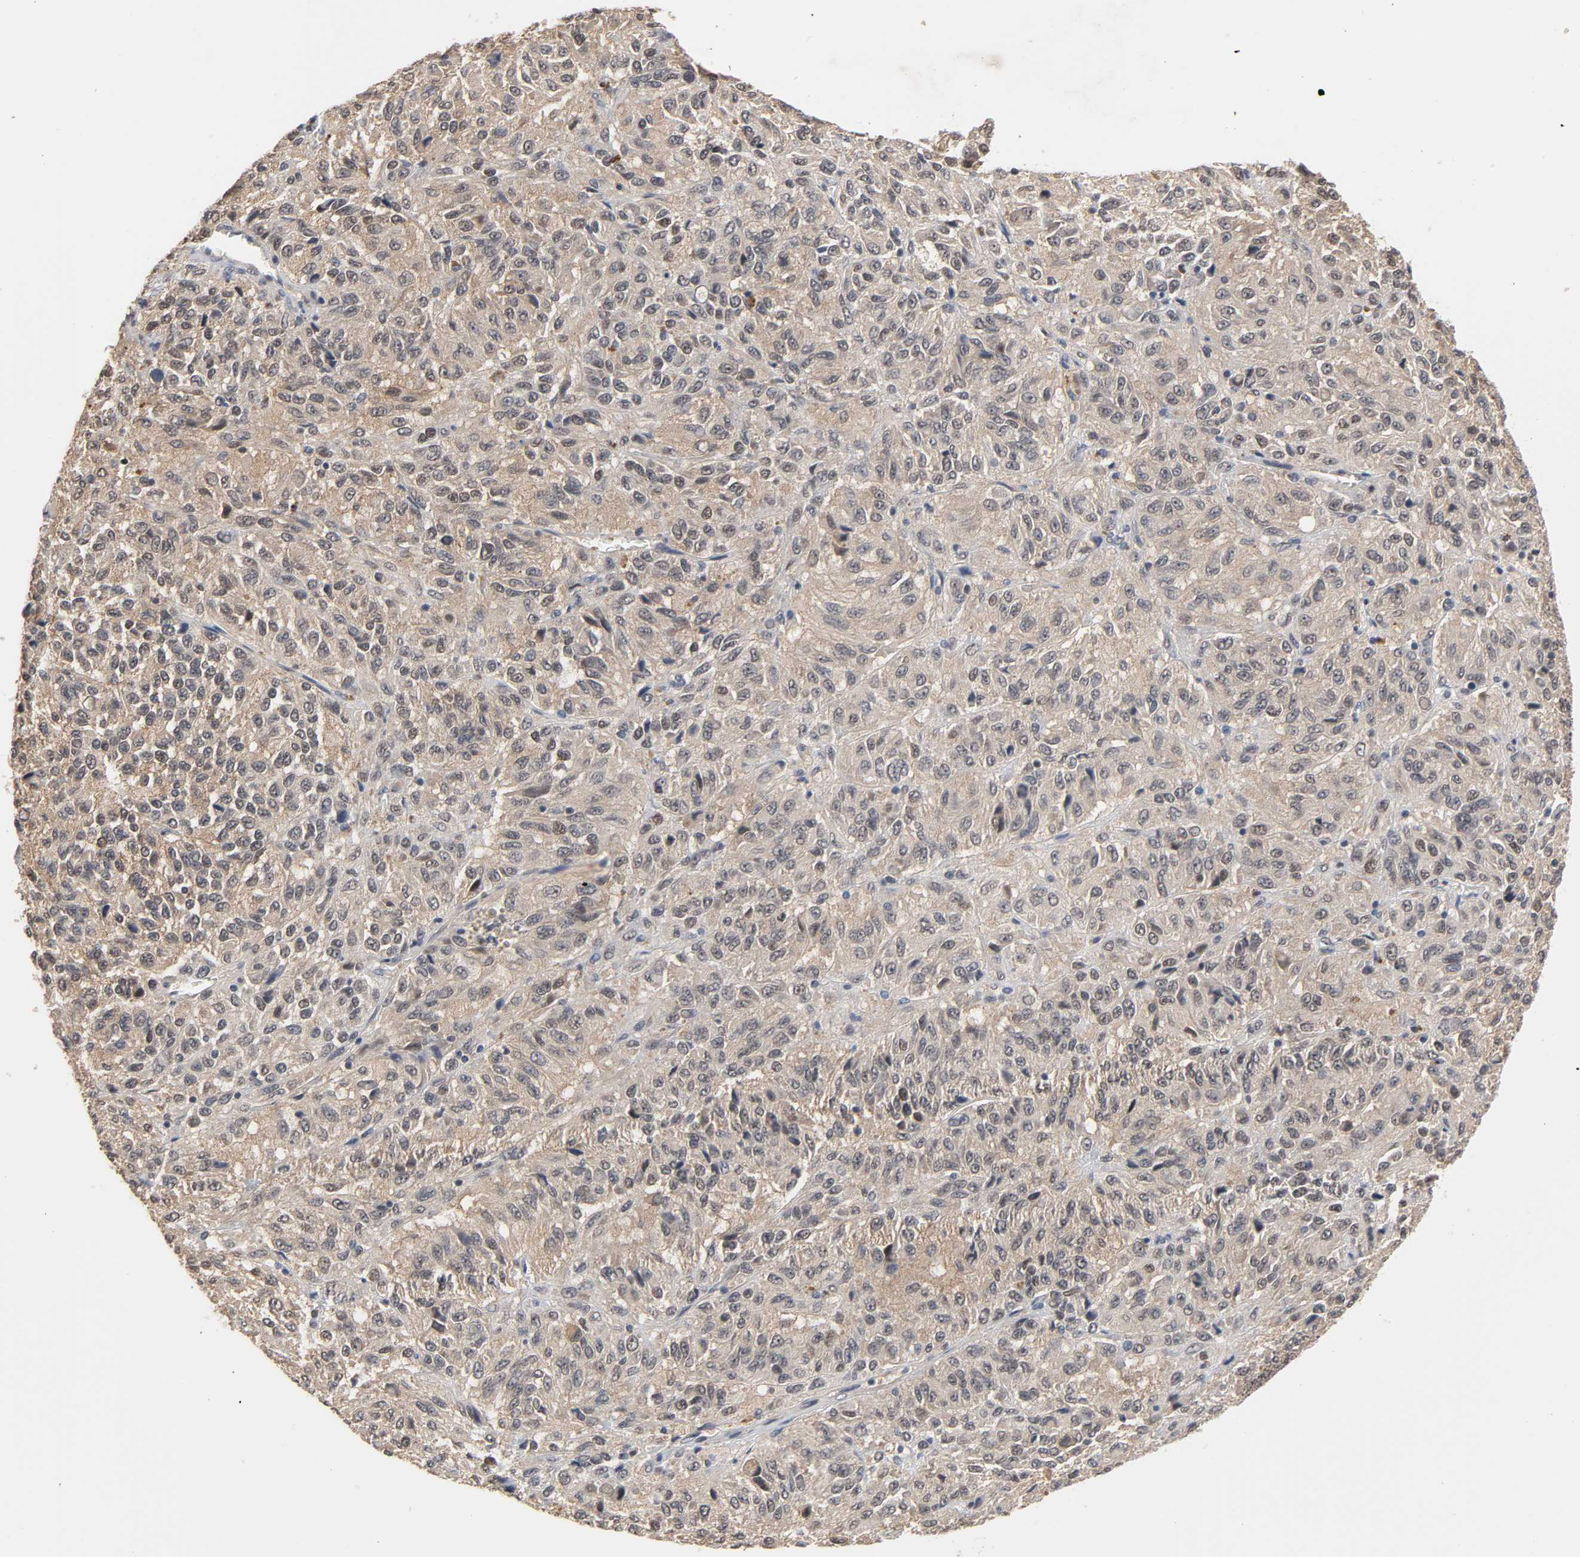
{"staining": {"intensity": "moderate", "quantity": ">75%", "location": "cytoplasmic/membranous"}, "tissue": "melanoma", "cell_type": "Tumor cells", "image_type": "cancer", "snomed": [{"axis": "morphology", "description": "Malignant melanoma, Metastatic site"}, {"axis": "topography", "description": "Lung"}], "caption": "This is a micrograph of immunohistochemistry staining of malignant melanoma (metastatic site), which shows moderate expression in the cytoplasmic/membranous of tumor cells.", "gene": "HTR1E", "patient": {"sex": "male", "age": 64}}